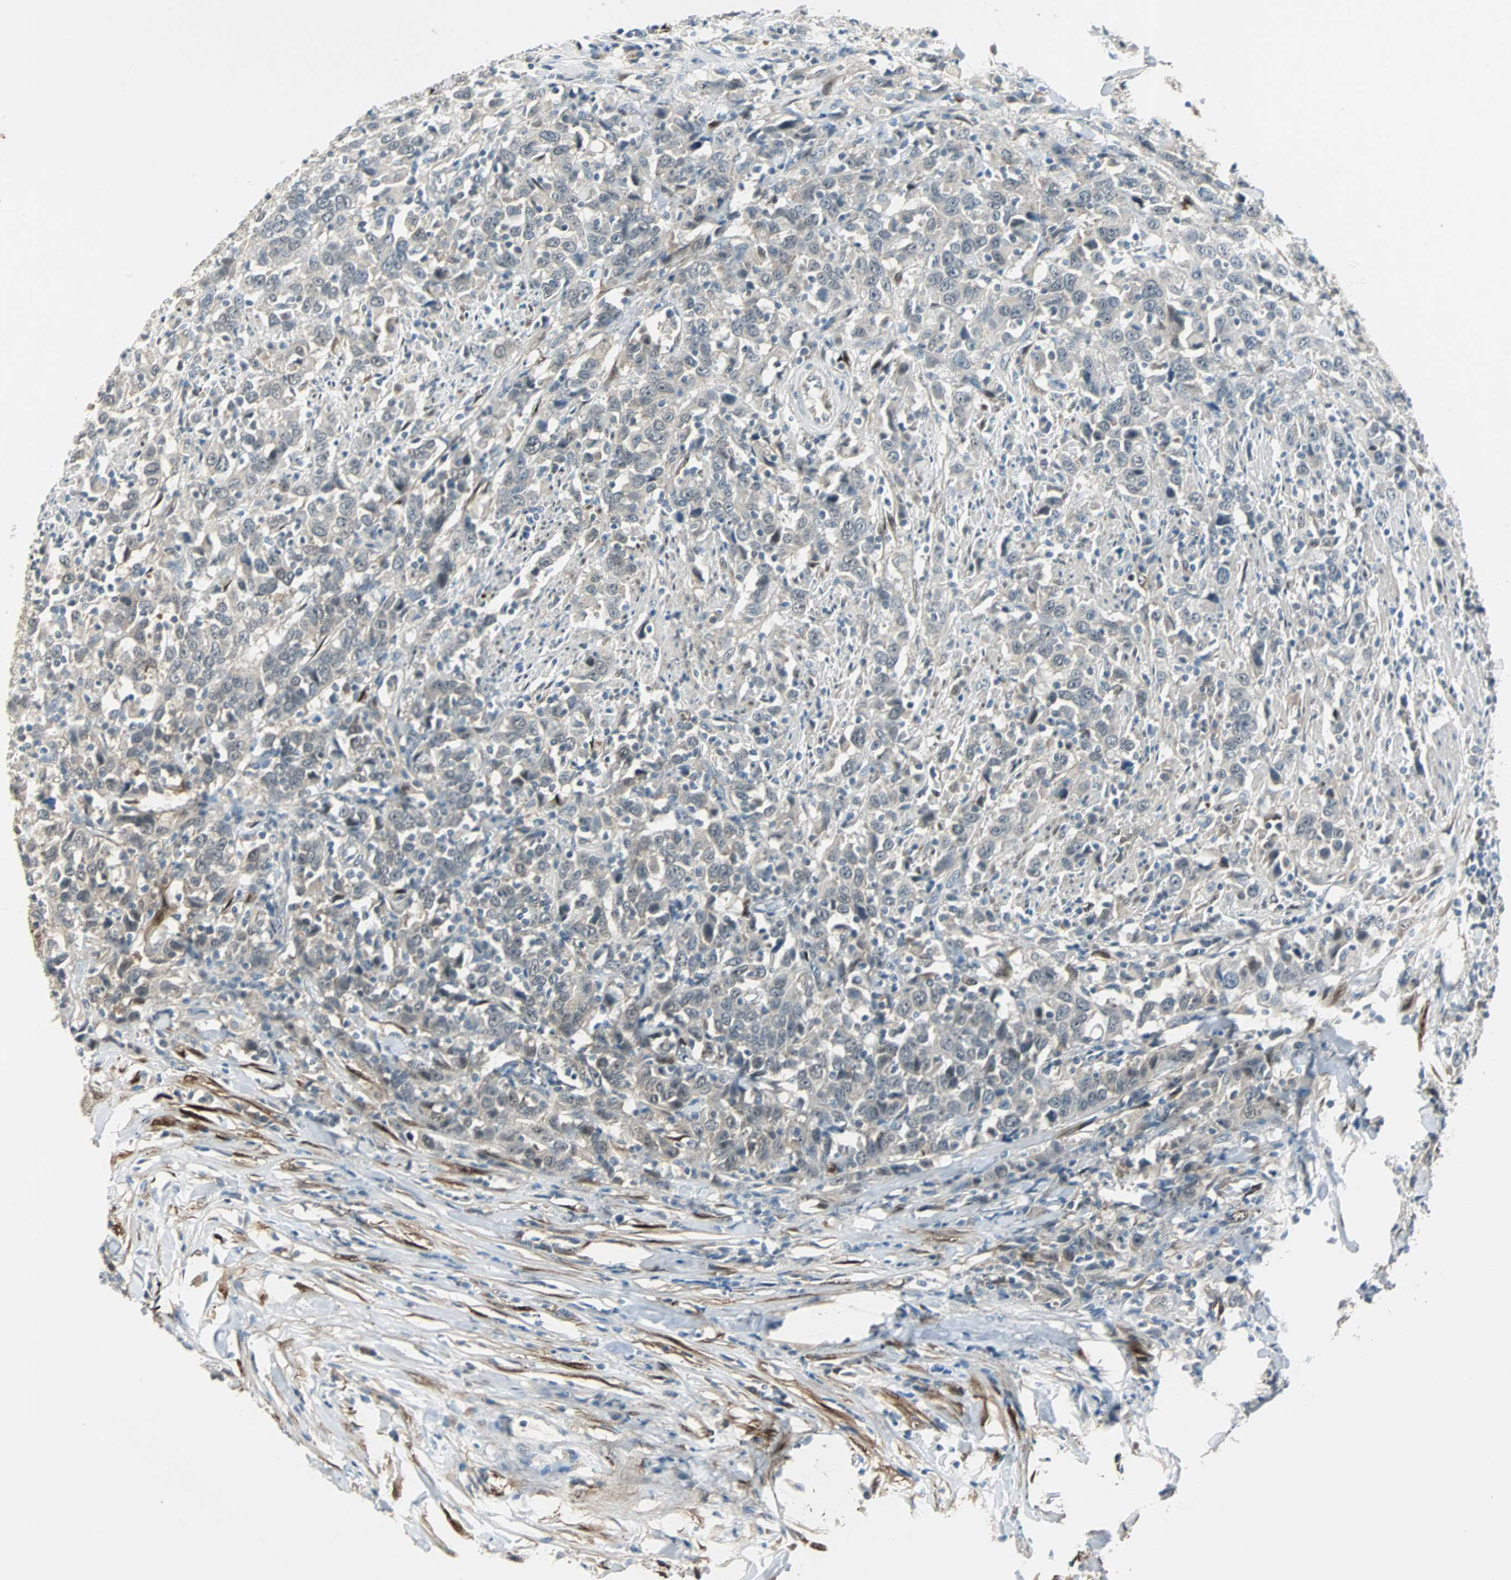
{"staining": {"intensity": "weak", "quantity": "25%-75%", "location": "cytoplasmic/membranous"}, "tissue": "urothelial cancer", "cell_type": "Tumor cells", "image_type": "cancer", "snomed": [{"axis": "morphology", "description": "Urothelial carcinoma, High grade"}, {"axis": "topography", "description": "Urinary bladder"}], "caption": "This is a photomicrograph of IHC staining of high-grade urothelial carcinoma, which shows weak staining in the cytoplasmic/membranous of tumor cells.", "gene": "FHL2", "patient": {"sex": "male", "age": 61}}